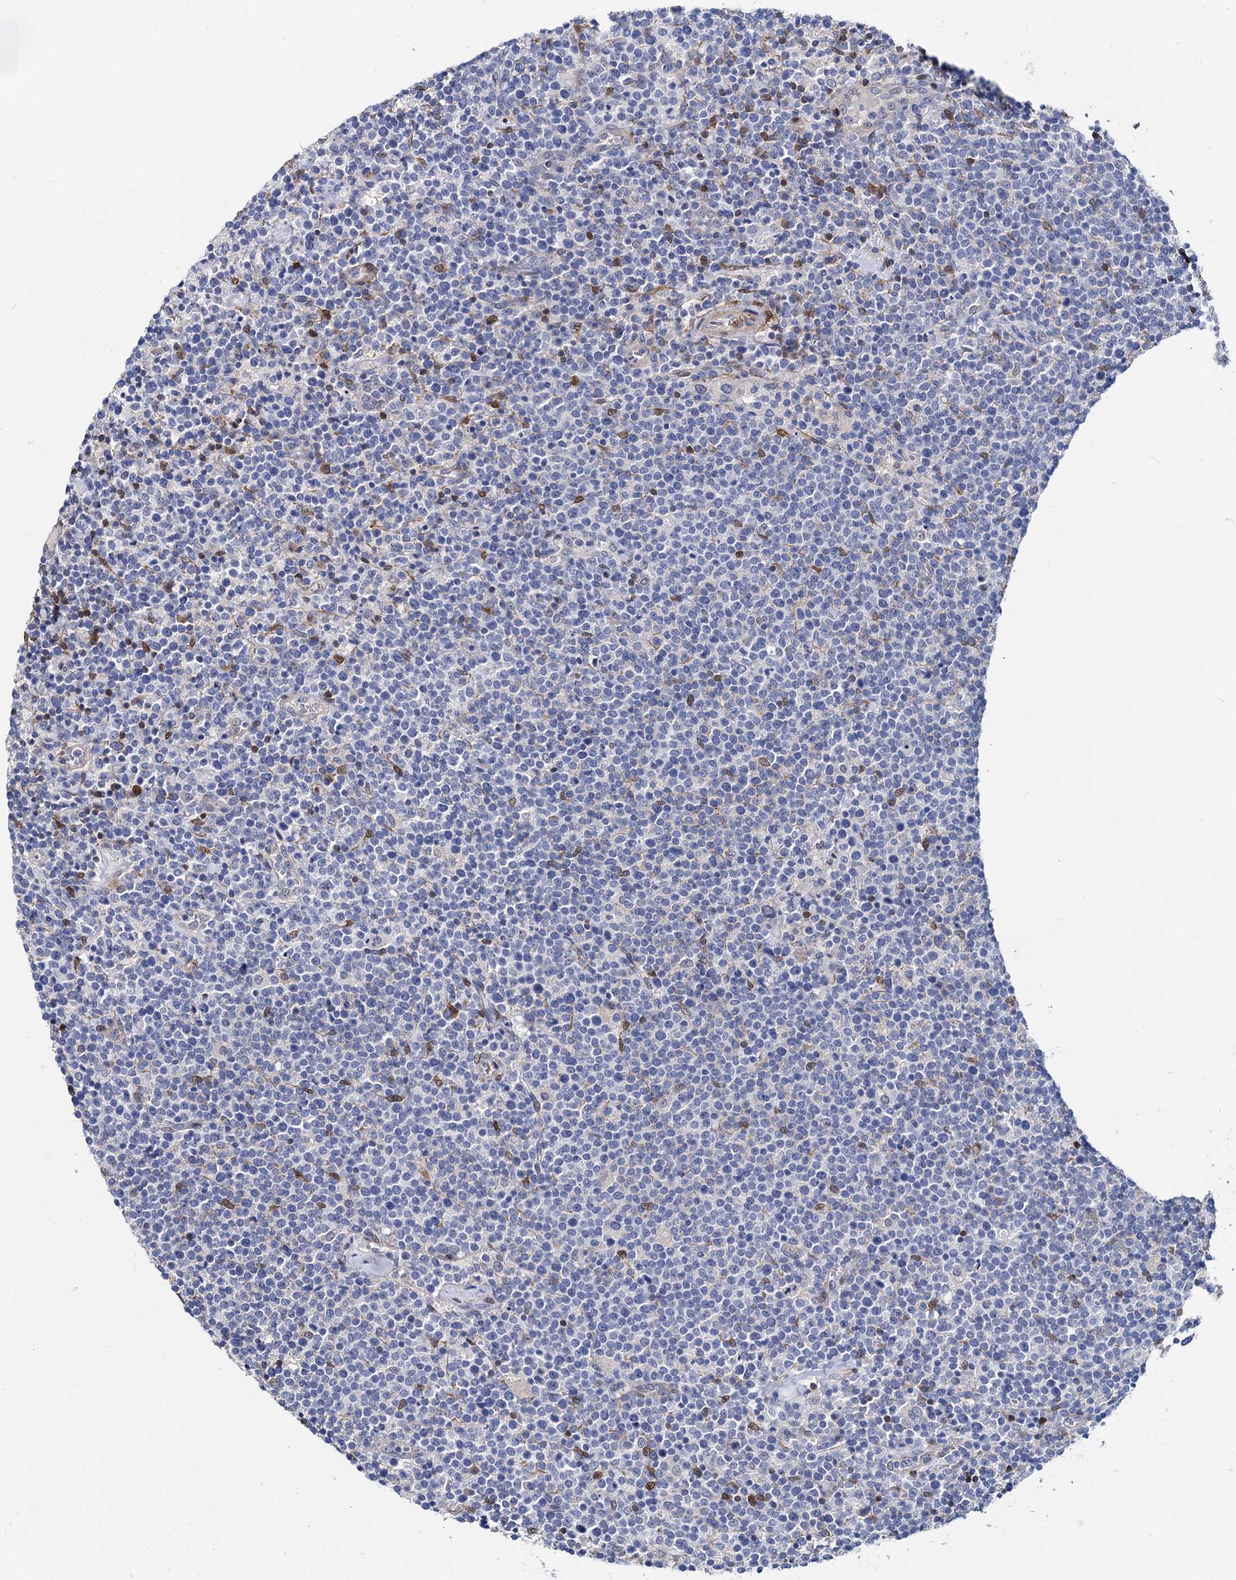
{"staining": {"intensity": "negative", "quantity": "none", "location": "none"}, "tissue": "lymphoma", "cell_type": "Tumor cells", "image_type": "cancer", "snomed": [{"axis": "morphology", "description": "Malignant lymphoma, non-Hodgkin's type, High grade"}, {"axis": "topography", "description": "Lymph node"}], "caption": "Immunohistochemistry of malignant lymphoma, non-Hodgkin's type (high-grade) displays no staining in tumor cells.", "gene": "GSTM3", "patient": {"sex": "male", "age": 61}}